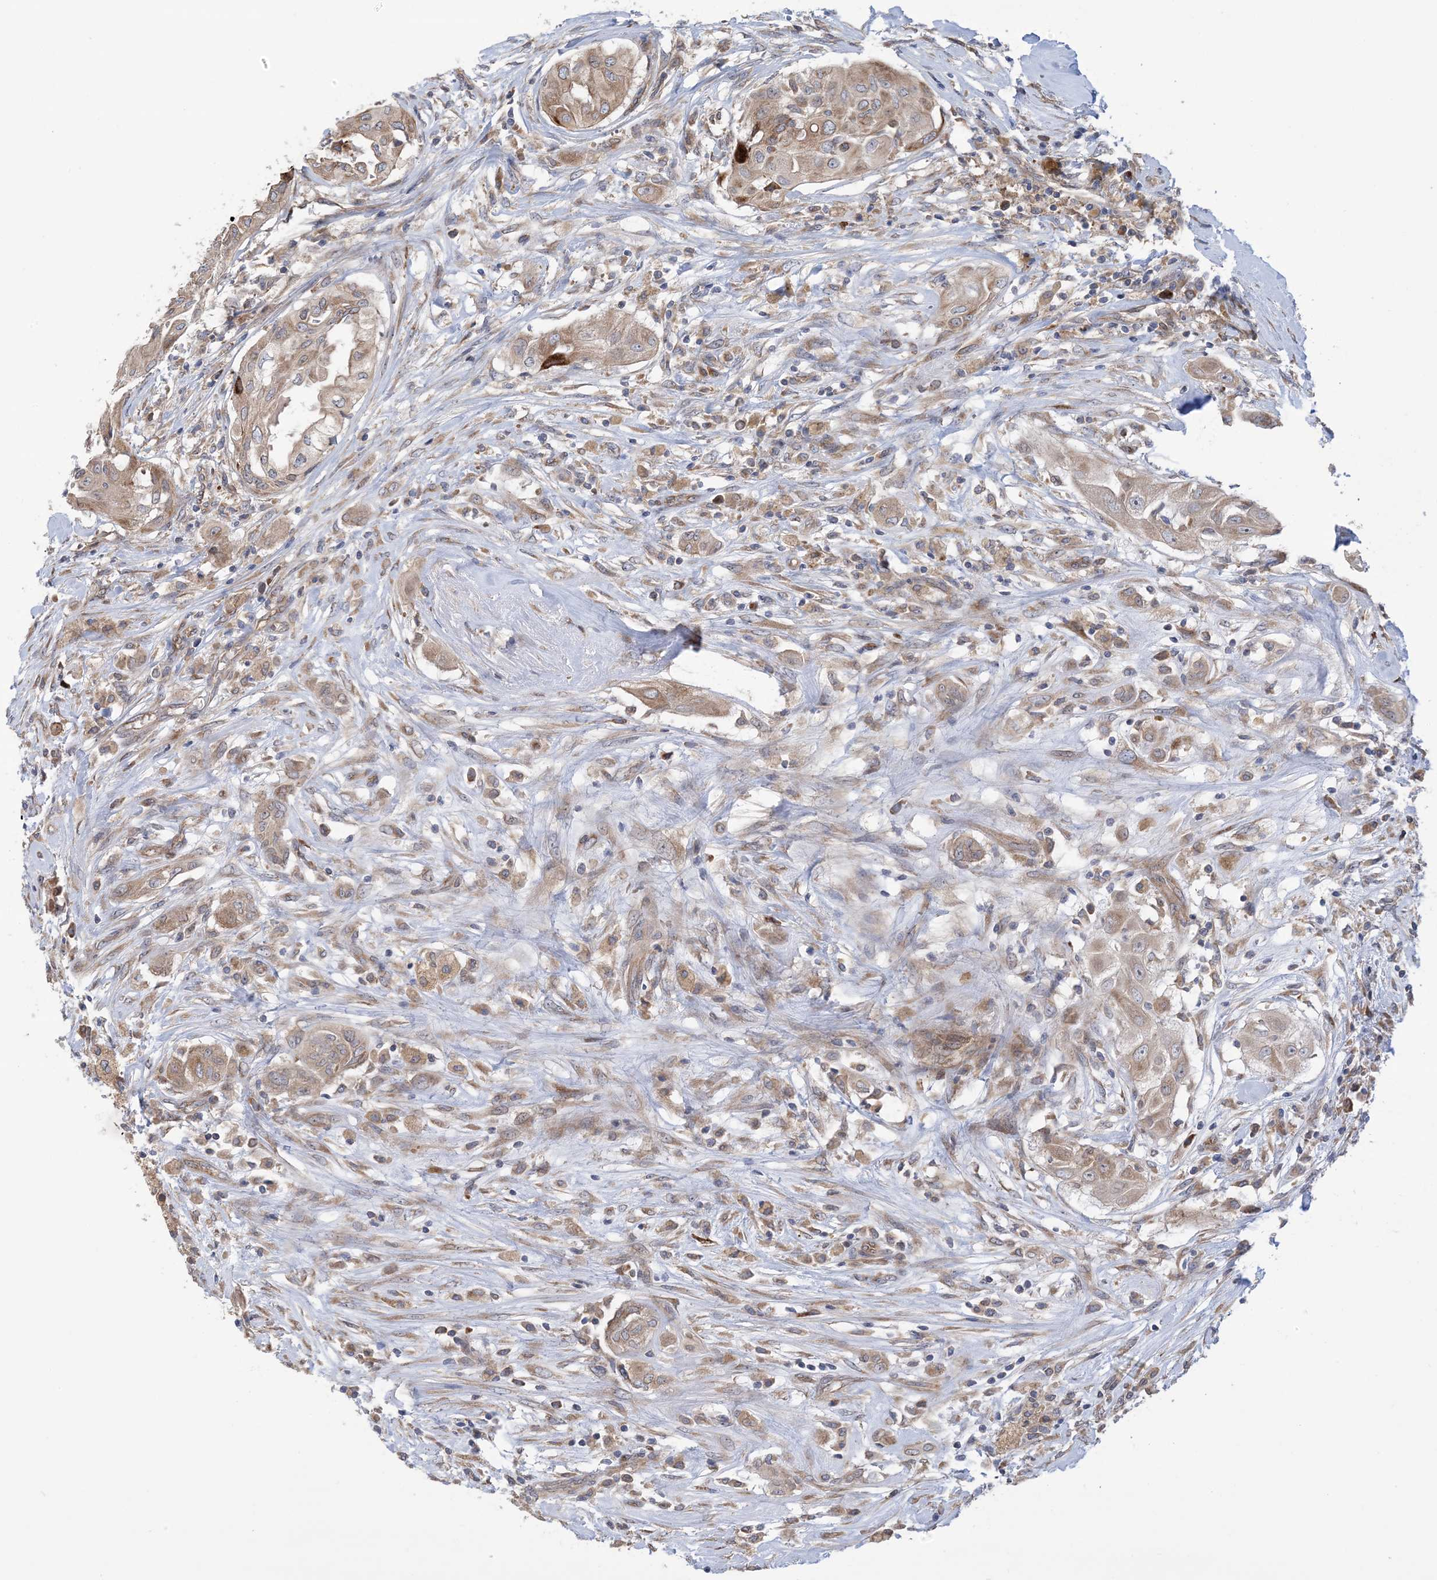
{"staining": {"intensity": "moderate", "quantity": ">75%", "location": "cytoplasmic/membranous"}, "tissue": "thyroid cancer", "cell_type": "Tumor cells", "image_type": "cancer", "snomed": [{"axis": "morphology", "description": "Papillary adenocarcinoma, NOS"}, {"axis": "topography", "description": "Thyroid gland"}], "caption": "Immunohistochemical staining of papillary adenocarcinoma (thyroid) reveals moderate cytoplasmic/membranous protein positivity in about >75% of tumor cells.", "gene": "CLEC16A", "patient": {"sex": "female", "age": 59}}